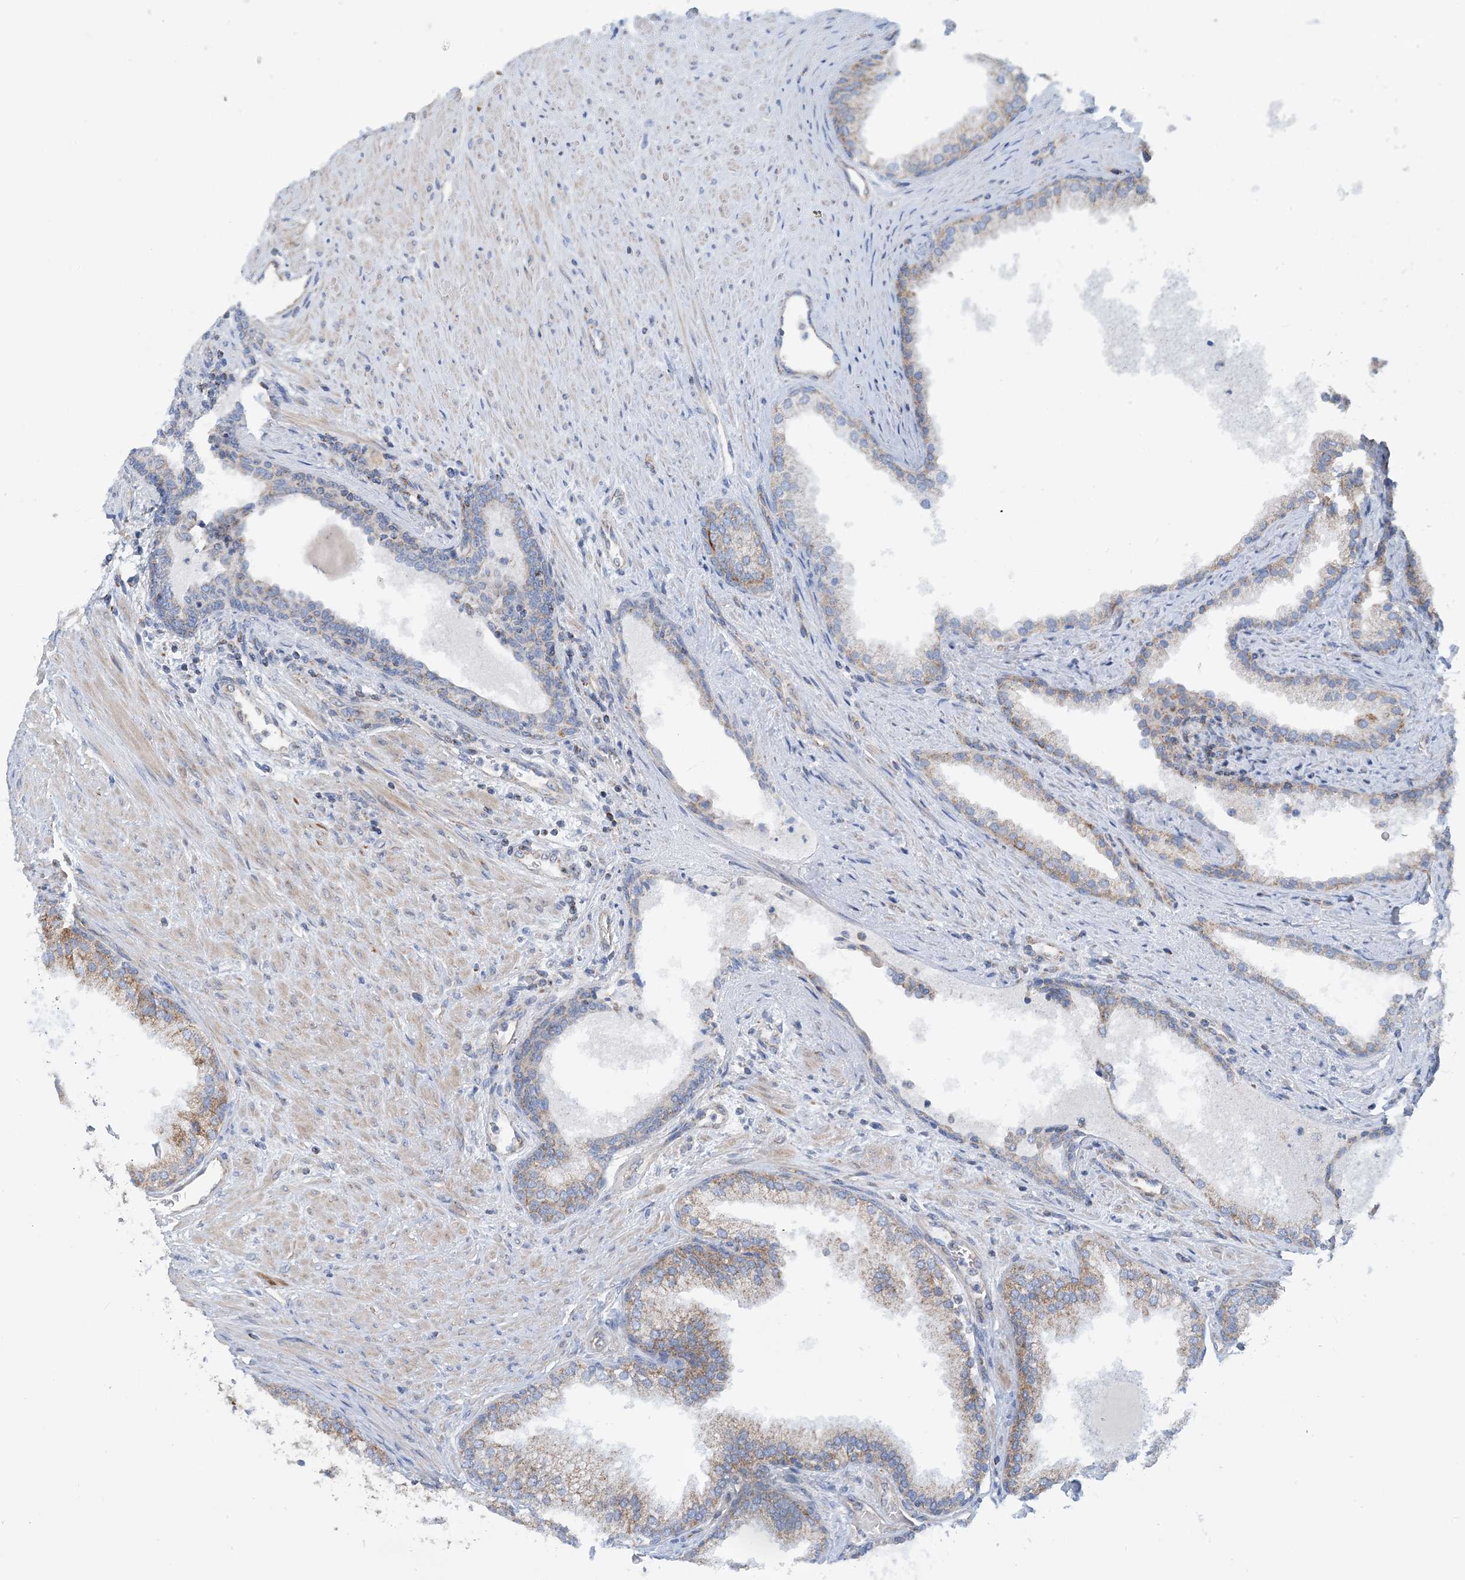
{"staining": {"intensity": "moderate", "quantity": ">75%", "location": "cytoplasmic/membranous"}, "tissue": "prostate", "cell_type": "Glandular cells", "image_type": "normal", "snomed": [{"axis": "morphology", "description": "Normal tissue, NOS"}, {"axis": "topography", "description": "Prostate"}], "caption": "Immunohistochemistry photomicrograph of benign prostate stained for a protein (brown), which shows medium levels of moderate cytoplasmic/membranous staining in approximately >75% of glandular cells.", "gene": "PHOSPHO2", "patient": {"sex": "male", "age": 76}}